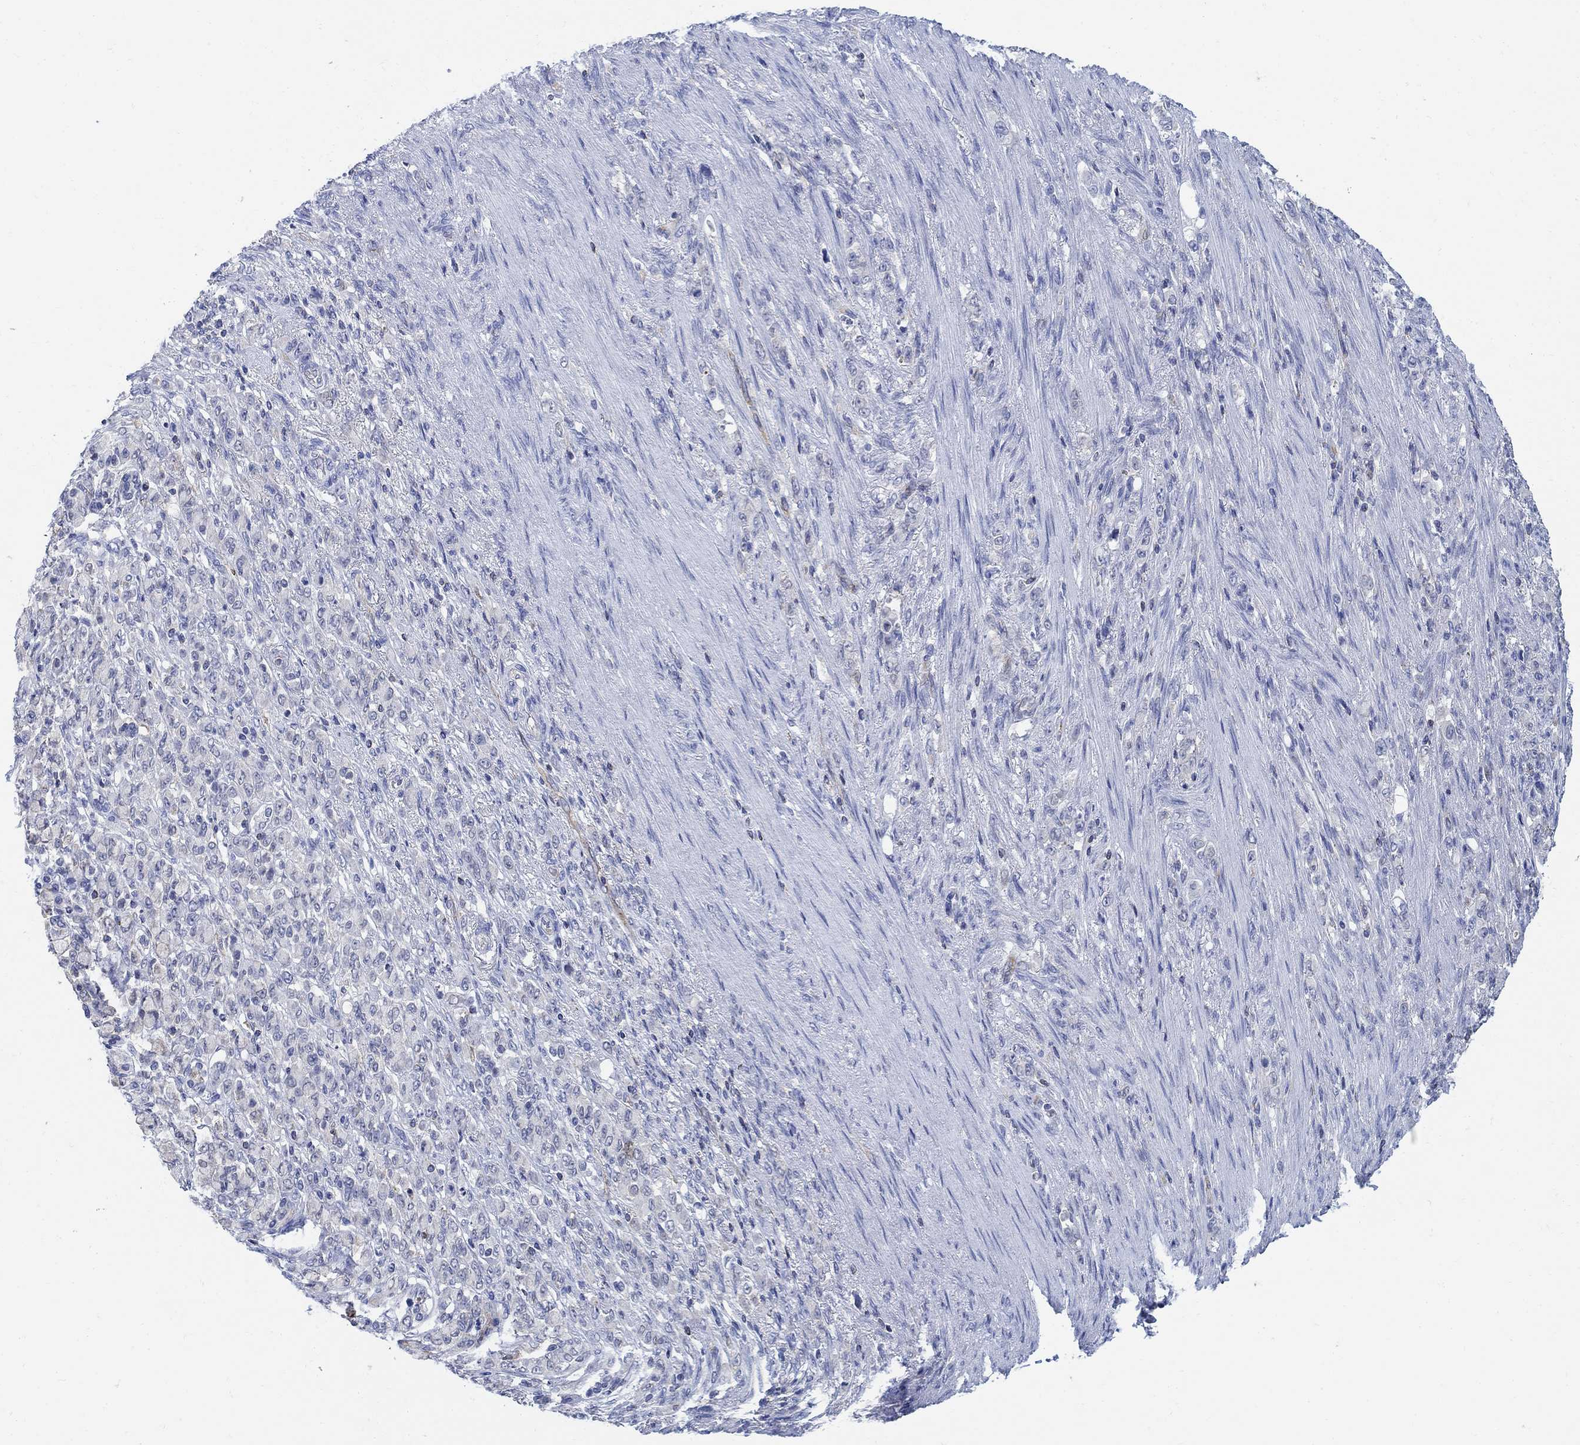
{"staining": {"intensity": "negative", "quantity": "none", "location": "none"}, "tissue": "stomach cancer", "cell_type": "Tumor cells", "image_type": "cancer", "snomed": [{"axis": "morphology", "description": "Normal tissue, NOS"}, {"axis": "morphology", "description": "Adenocarcinoma, NOS"}, {"axis": "topography", "description": "Stomach"}], "caption": "DAB immunohistochemical staining of human stomach adenocarcinoma exhibits no significant staining in tumor cells.", "gene": "PHF21B", "patient": {"sex": "female", "age": 79}}